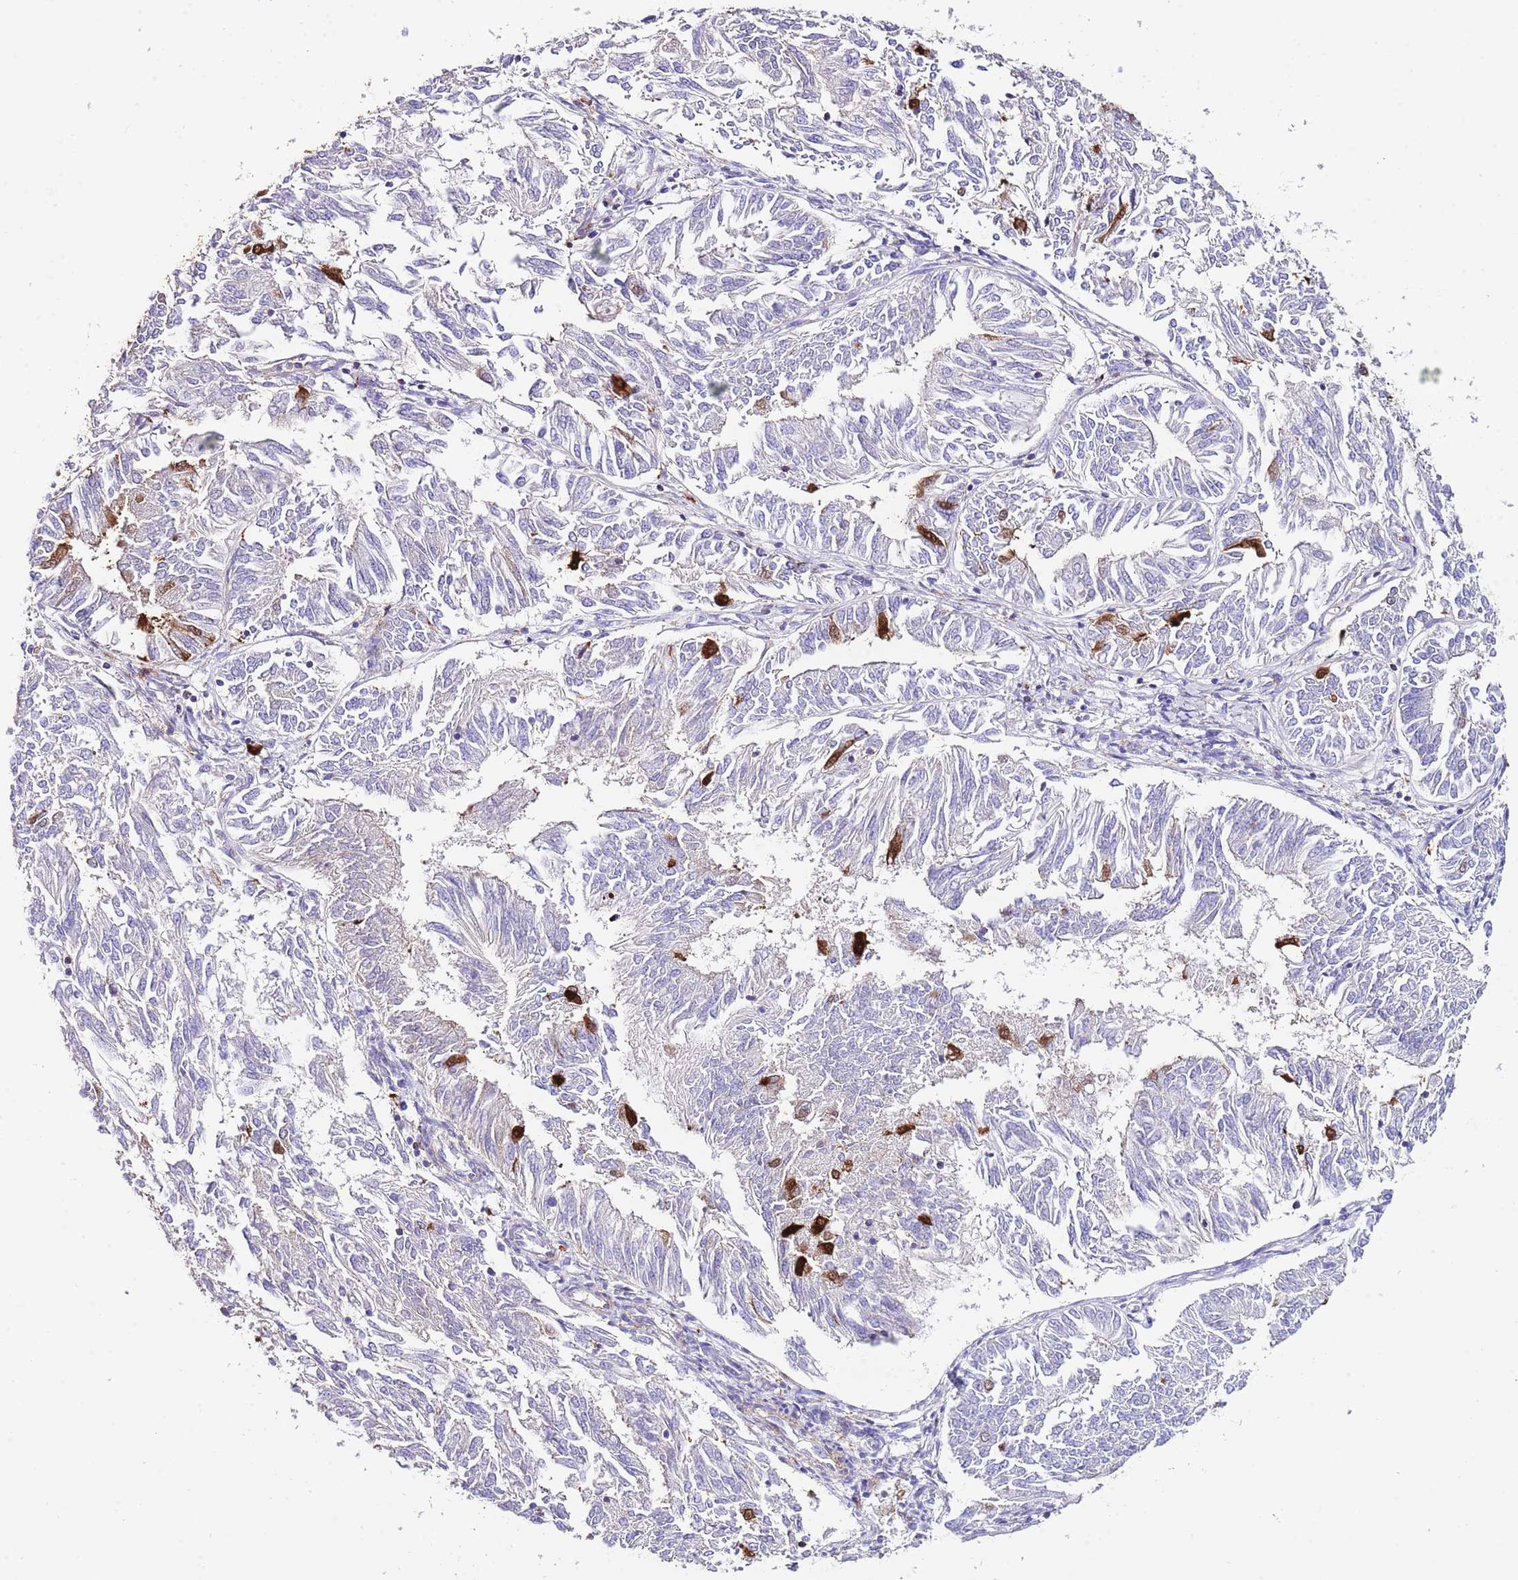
{"staining": {"intensity": "strong", "quantity": "<25%", "location": "nuclear"}, "tissue": "endometrial cancer", "cell_type": "Tumor cells", "image_type": "cancer", "snomed": [{"axis": "morphology", "description": "Adenocarcinoma, NOS"}, {"axis": "topography", "description": "Endometrium"}], "caption": "A medium amount of strong nuclear expression is identified in approximately <25% of tumor cells in endometrial cancer tissue.", "gene": "ALDH3A1", "patient": {"sex": "female", "age": 58}}